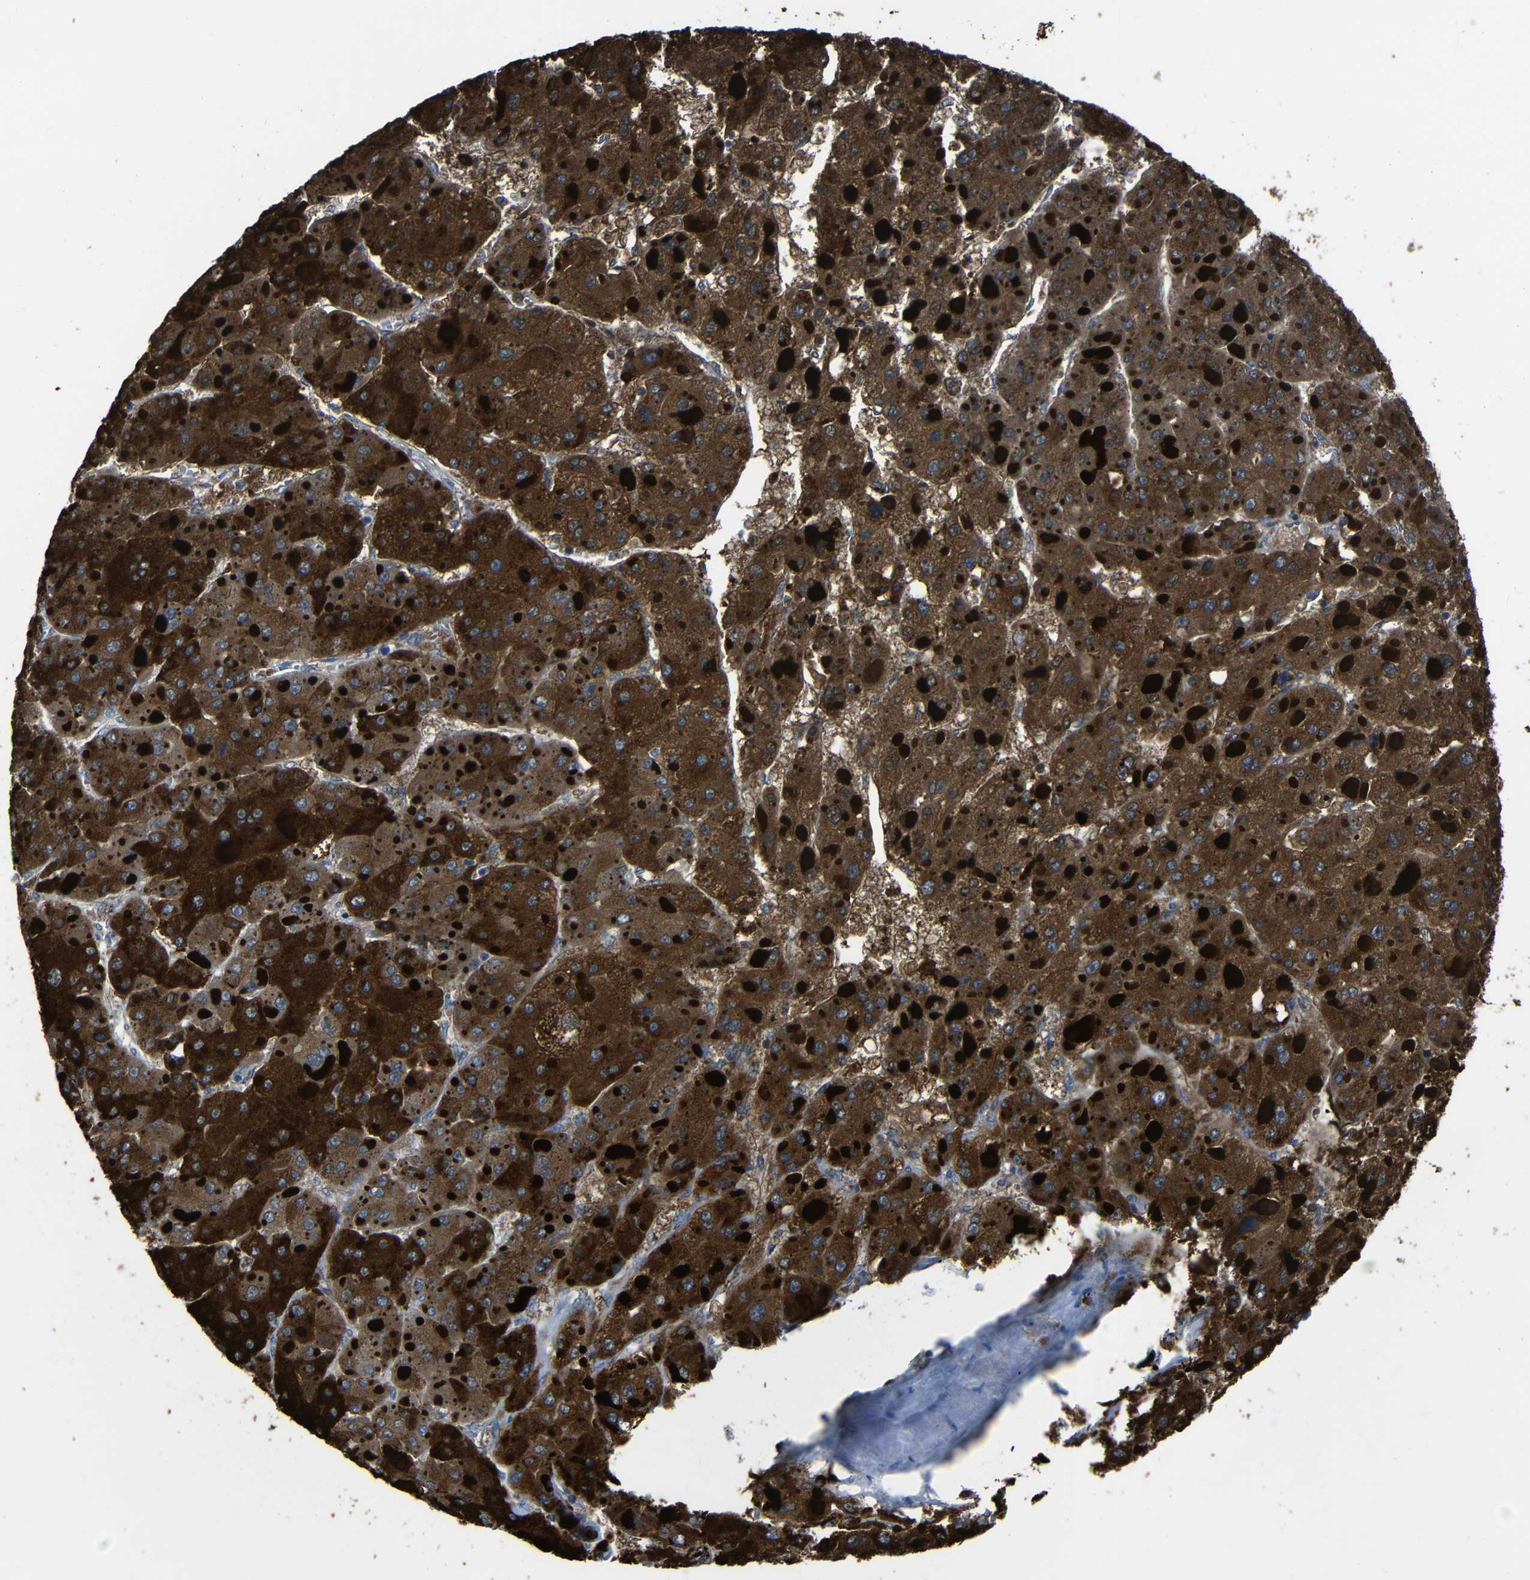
{"staining": {"intensity": "strong", "quantity": ">75%", "location": "cytoplasmic/membranous"}, "tissue": "liver cancer", "cell_type": "Tumor cells", "image_type": "cancer", "snomed": [{"axis": "morphology", "description": "Carcinoma, Hepatocellular, NOS"}, {"axis": "topography", "description": "Liver"}], "caption": "Brown immunohistochemical staining in hepatocellular carcinoma (liver) exhibits strong cytoplasmic/membranous positivity in about >75% of tumor cells. (DAB (3,3'-diaminobenzidine) IHC, brown staining for protein, blue staining for nuclei).", "gene": "SEMA4B", "patient": {"sex": "female", "age": 73}}